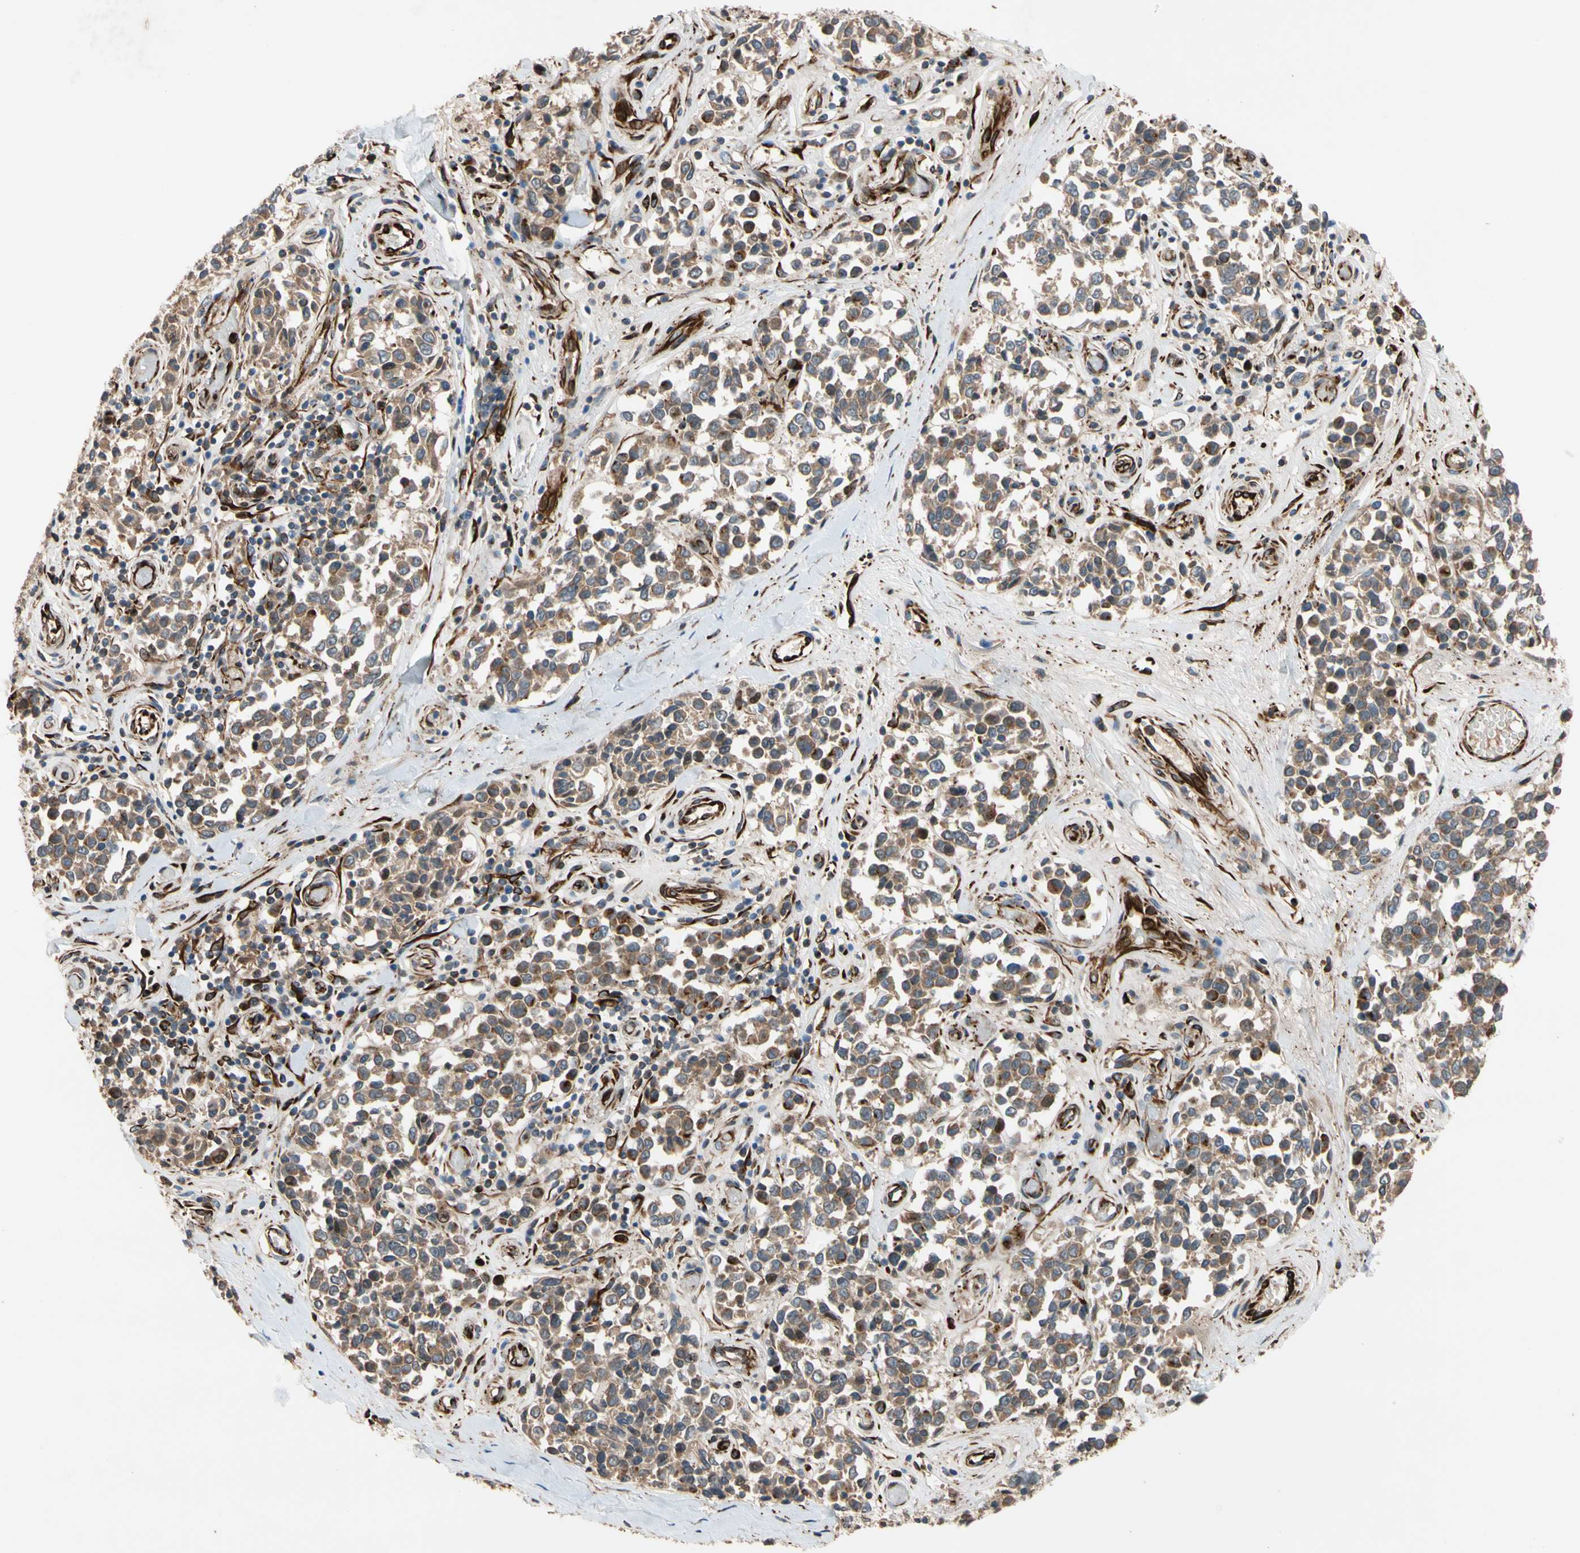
{"staining": {"intensity": "moderate", "quantity": ">75%", "location": "cytoplasmic/membranous"}, "tissue": "melanoma", "cell_type": "Tumor cells", "image_type": "cancer", "snomed": [{"axis": "morphology", "description": "Malignant melanoma, NOS"}, {"axis": "topography", "description": "Skin"}], "caption": "Immunohistochemical staining of melanoma exhibits medium levels of moderate cytoplasmic/membranous protein staining in about >75% of tumor cells.", "gene": "FGD6", "patient": {"sex": "female", "age": 64}}